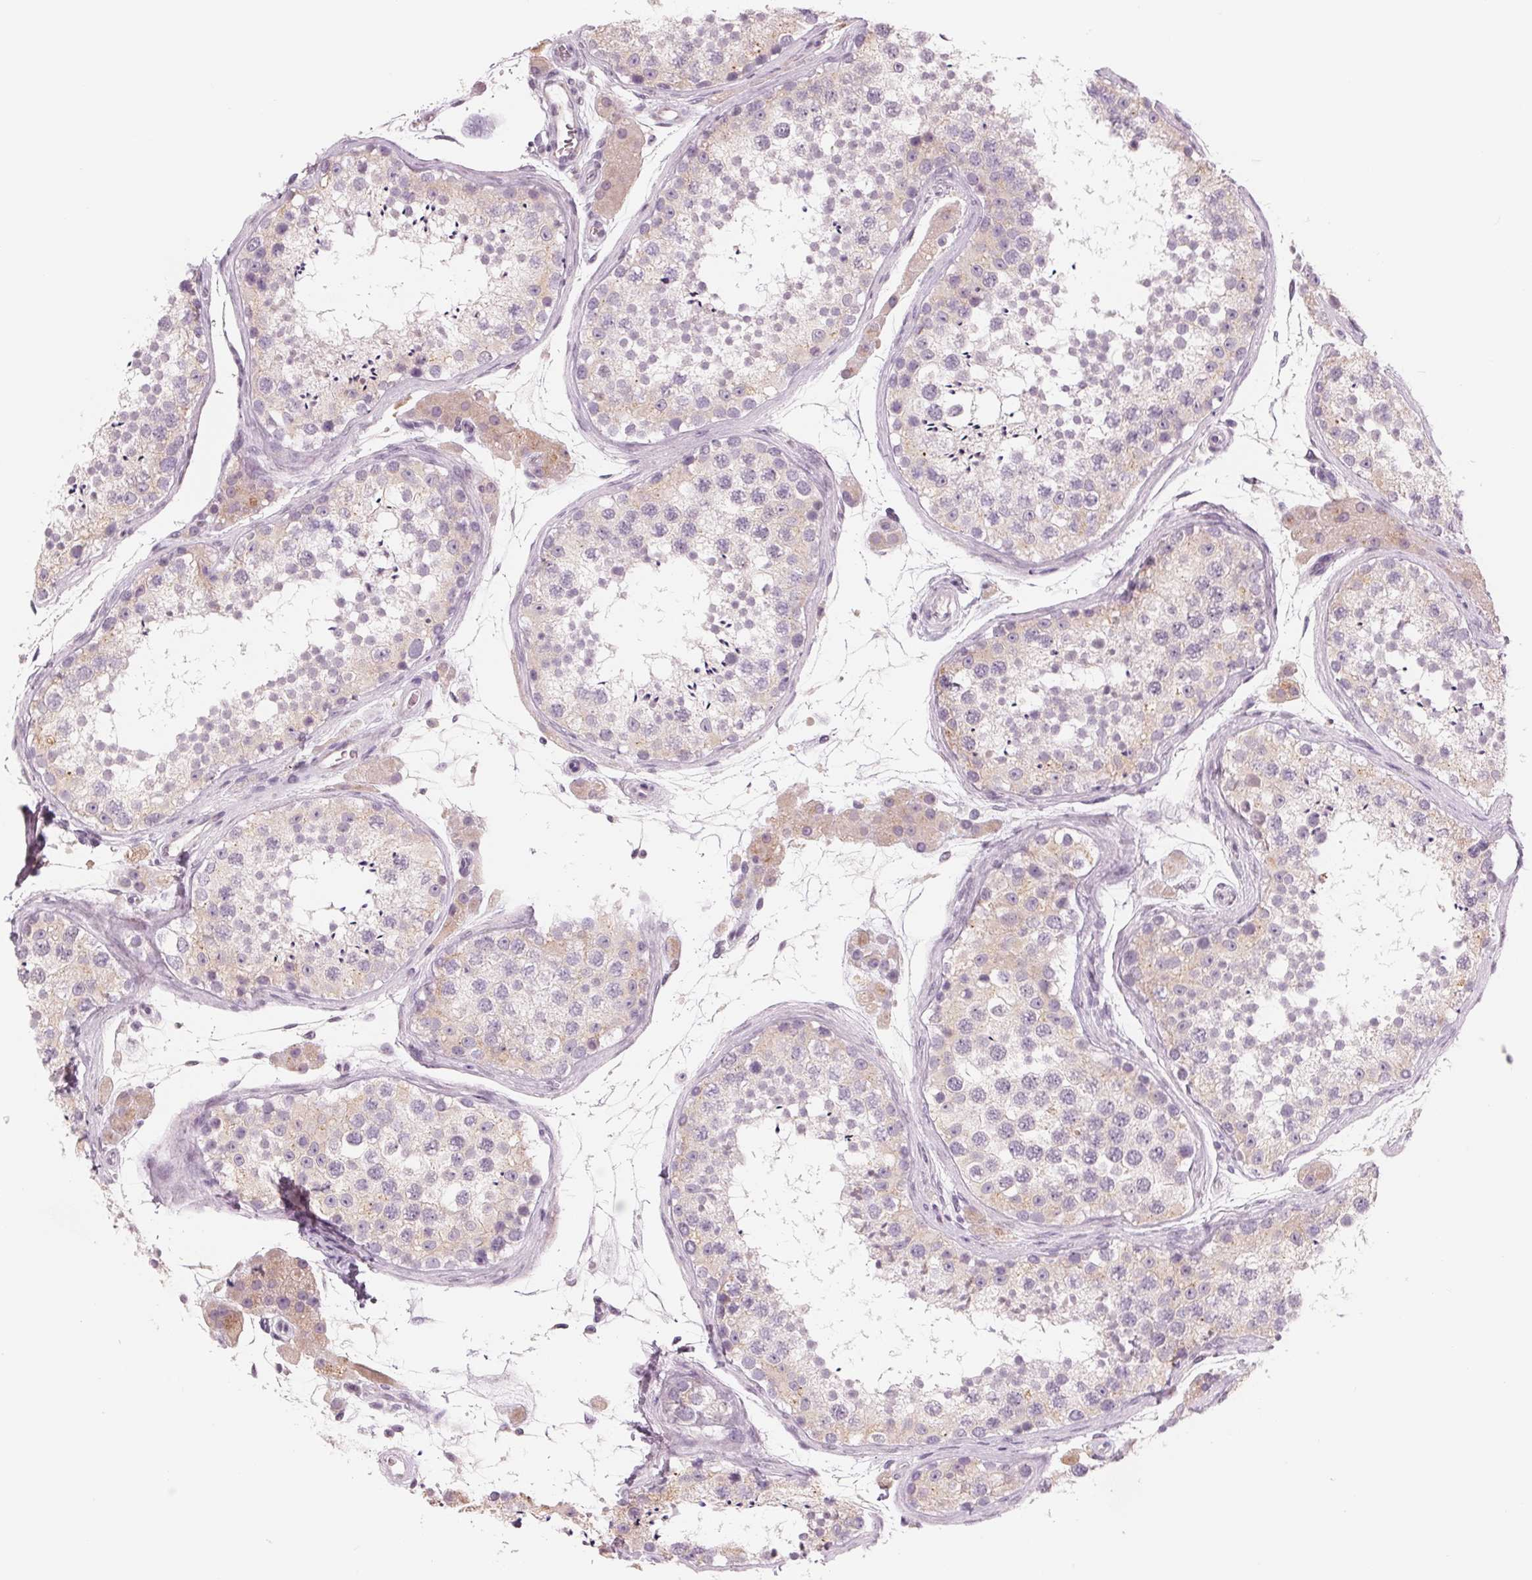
{"staining": {"intensity": "weak", "quantity": "25%-75%", "location": "cytoplasmic/membranous"}, "tissue": "testis", "cell_type": "Cells in seminiferous ducts", "image_type": "normal", "snomed": [{"axis": "morphology", "description": "Normal tissue, NOS"}, {"axis": "topography", "description": "Testis"}], "caption": "A low amount of weak cytoplasmic/membranous positivity is appreciated in about 25%-75% of cells in seminiferous ducts in unremarkable testis. The staining was performed using DAB to visualize the protein expression in brown, while the nuclei were stained in blue with hematoxylin (Magnification: 20x).", "gene": "IL9R", "patient": {"sex": "male", "age": 41}}